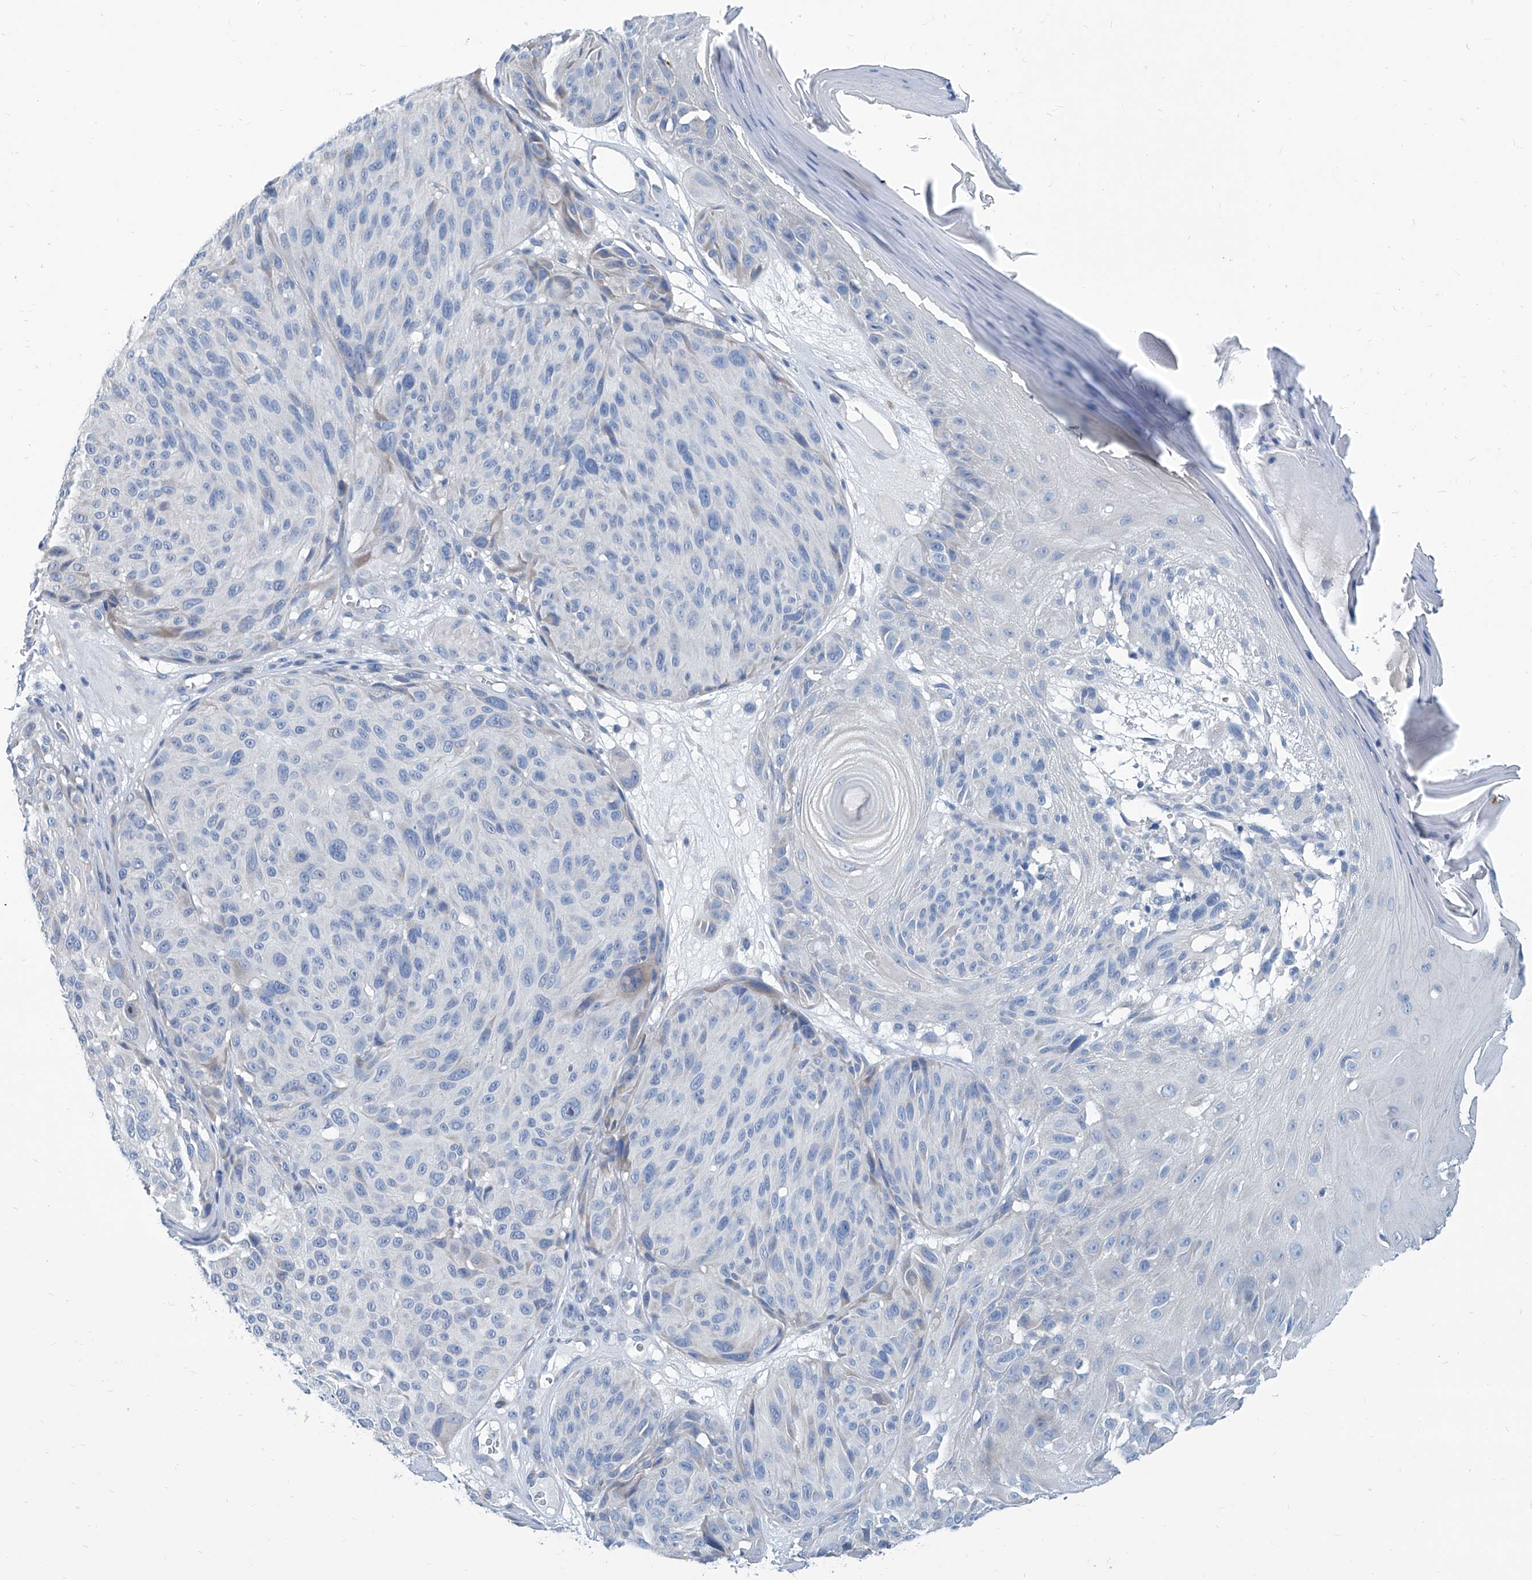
{"staining": {"intensity": "negative", "quantity": "none", "location": "none"}, "tissue": "melanoma", "cell_type": "Tumor cells", "image_type": "cancer", "snomed": [{"axis": "morphology", "description": "Malignant melanoma, NOS"}, {"axis": "topography", "description": "Skin"}], "caption": "The micrograph demonstrates no significant positivity in tumor cells of melanoma. The staining is performed using DAB (3,3'-diaminobenzidine) brown chromogen with nuclei counter-stained in using hematoxylin.", "gene": "ZNF519", "patient": {"sex": "male", "age": 83}}